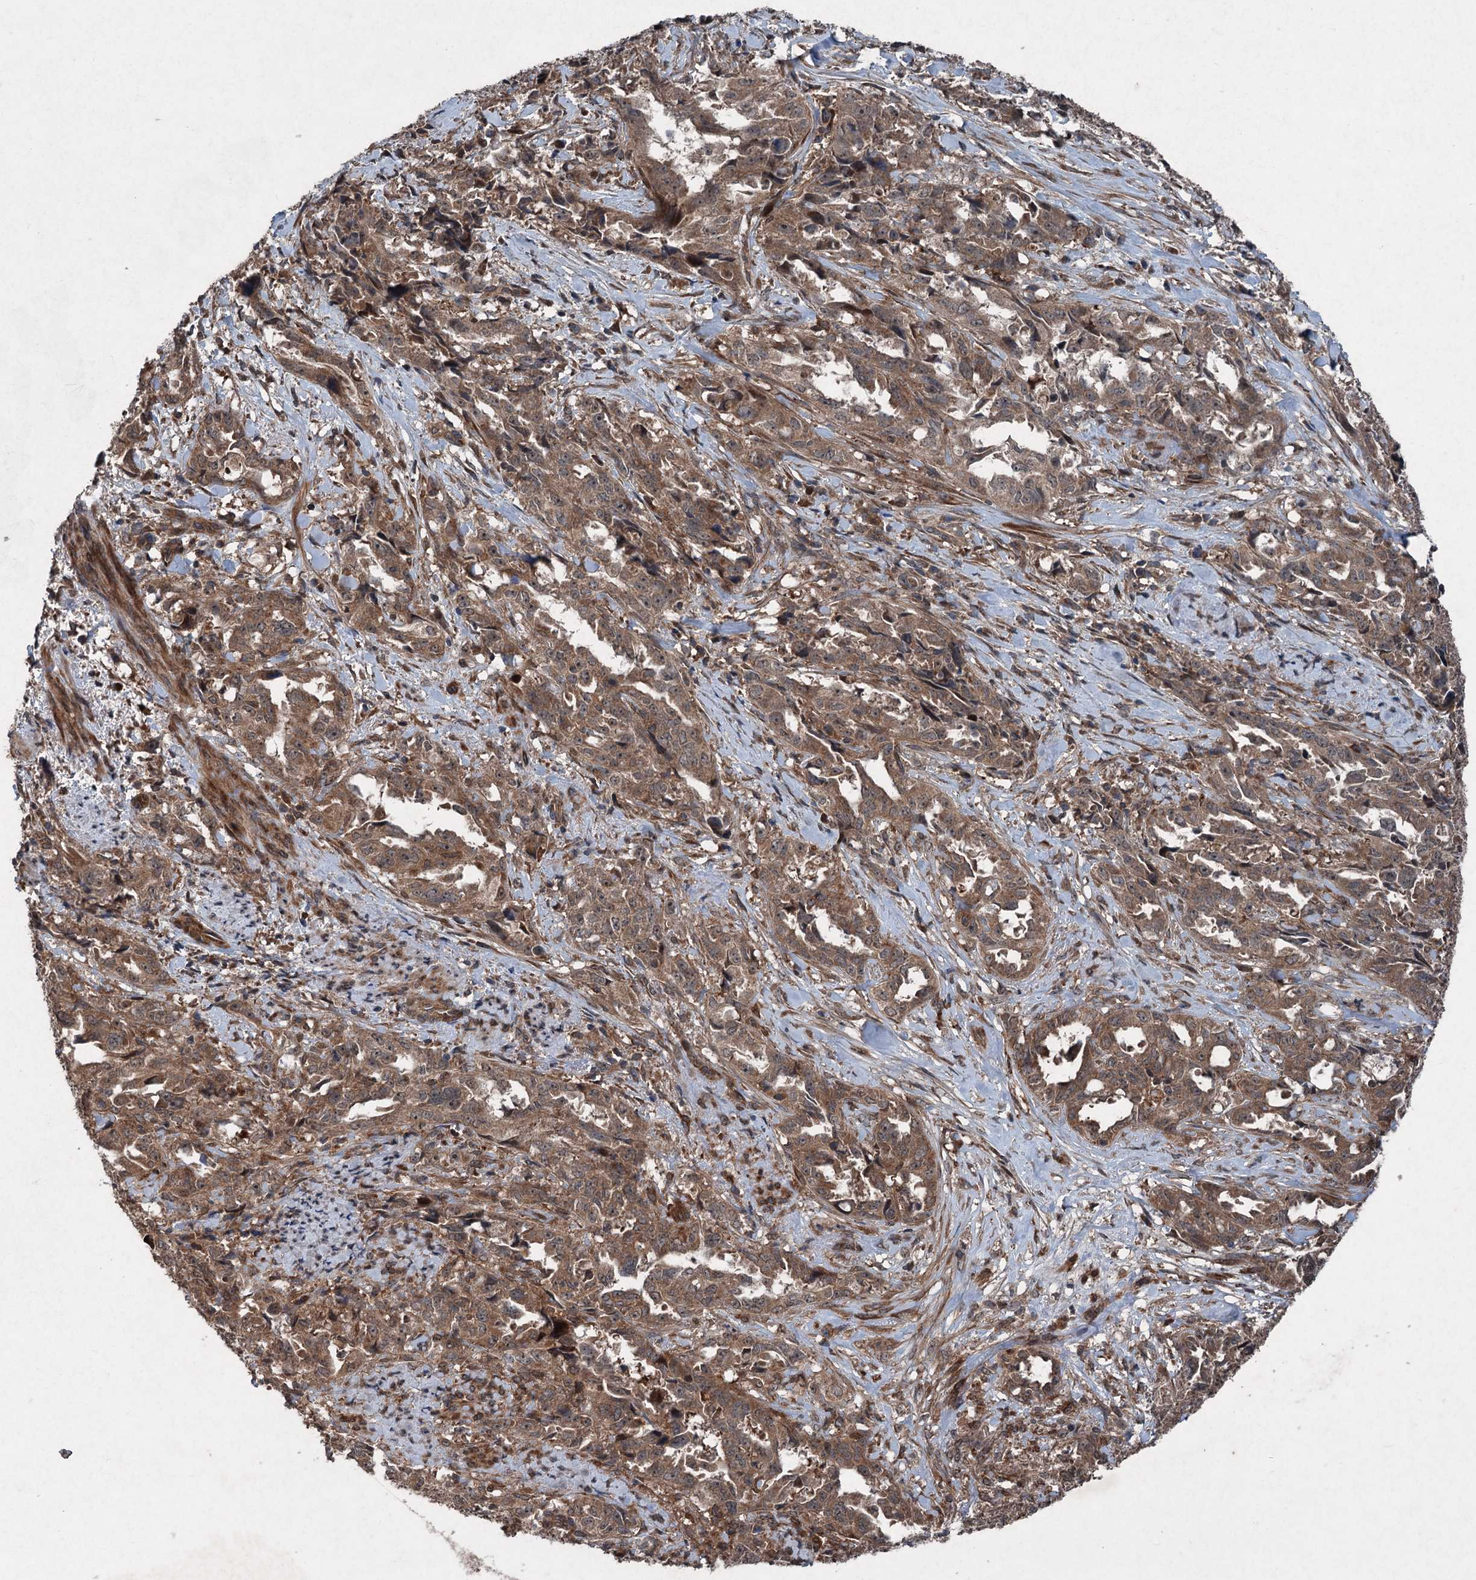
{"staining": {"intensity": "moderate", "quantity": ">75%", "location": "cytoplasmic/membranous"}, "tissue": "endometrial cancer", "cell_type": "Tumor cells", "image_type": "cancer", "snomed": [{"axis": "morphology", "description": "Adenocarcinoma, NOS"}, {"axis": "topography", "description": "Endometrium"}], "caption": "Immunohistochemistry (IHC) micrograph of human adenocarcinoma (endometrial) stained for a protein (brown), which shows medium levels of moderate cytoplasmic/membranous positivity in approximately >75% of tumor cells.", "gene": "ALAS1", "patient": {"sex": "female", "age": 65}}